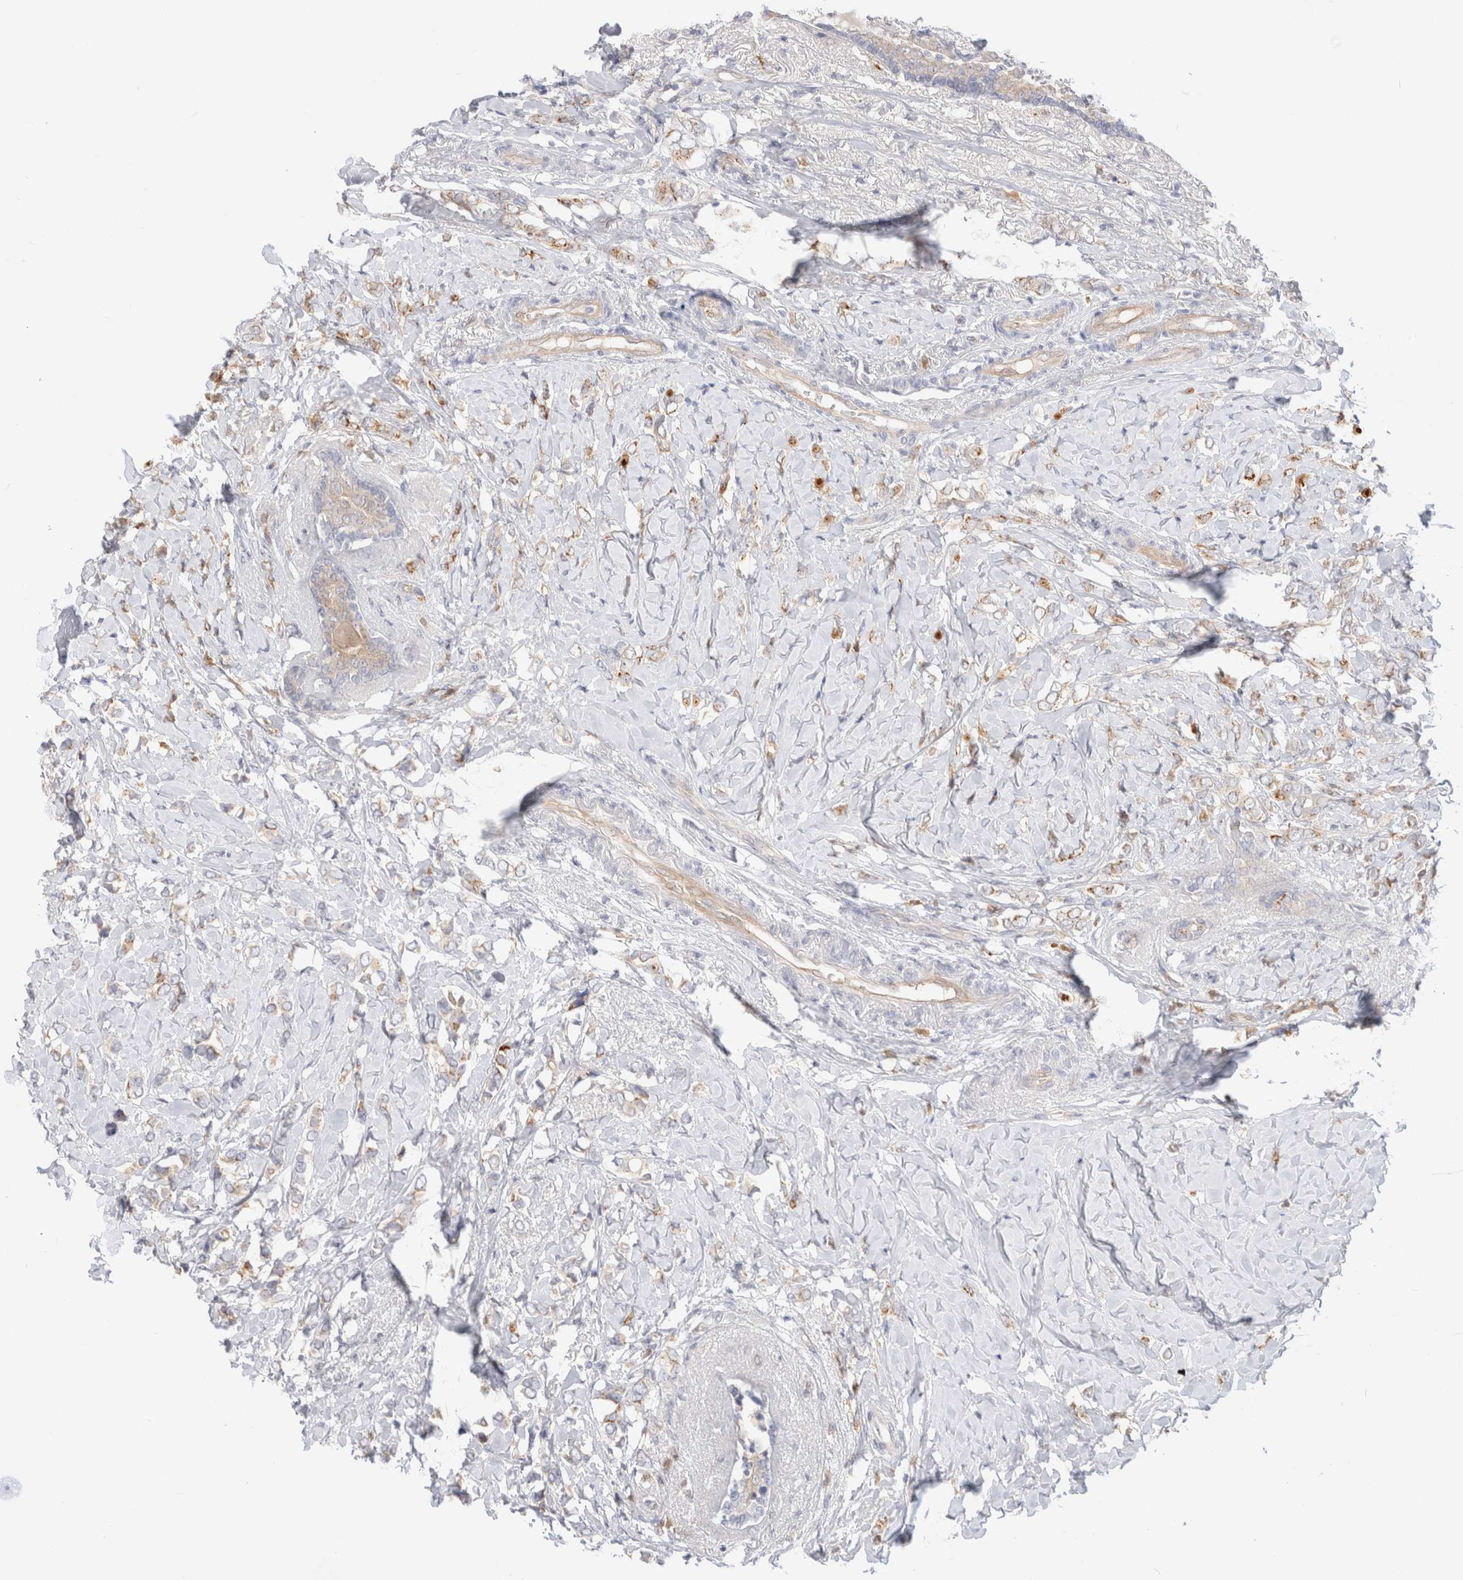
{"staining": {"intensity": "weak", "quantity": "25%-75%", "location": "cytoplasmic/membranous"}, "tissue": "breast cancer", "cell_type": "Tumor cells", "image_type": "cancer", "snomed": [{"axis": "morphology", "description": "Normal tissue, NOS"}, {"axis": "morphology", "description": "Lobular carcinoma"}, {"axis": "topography", "description": "Breast"}], "caption": "IHC of human breast lobular carcinoma exhibits low levels of weak cytoplasmic/membranous expression in approximately 25%-75% of tumor cells.", "gene": "EFCAB13", "patient": {"sex": "female", "age": 47}}